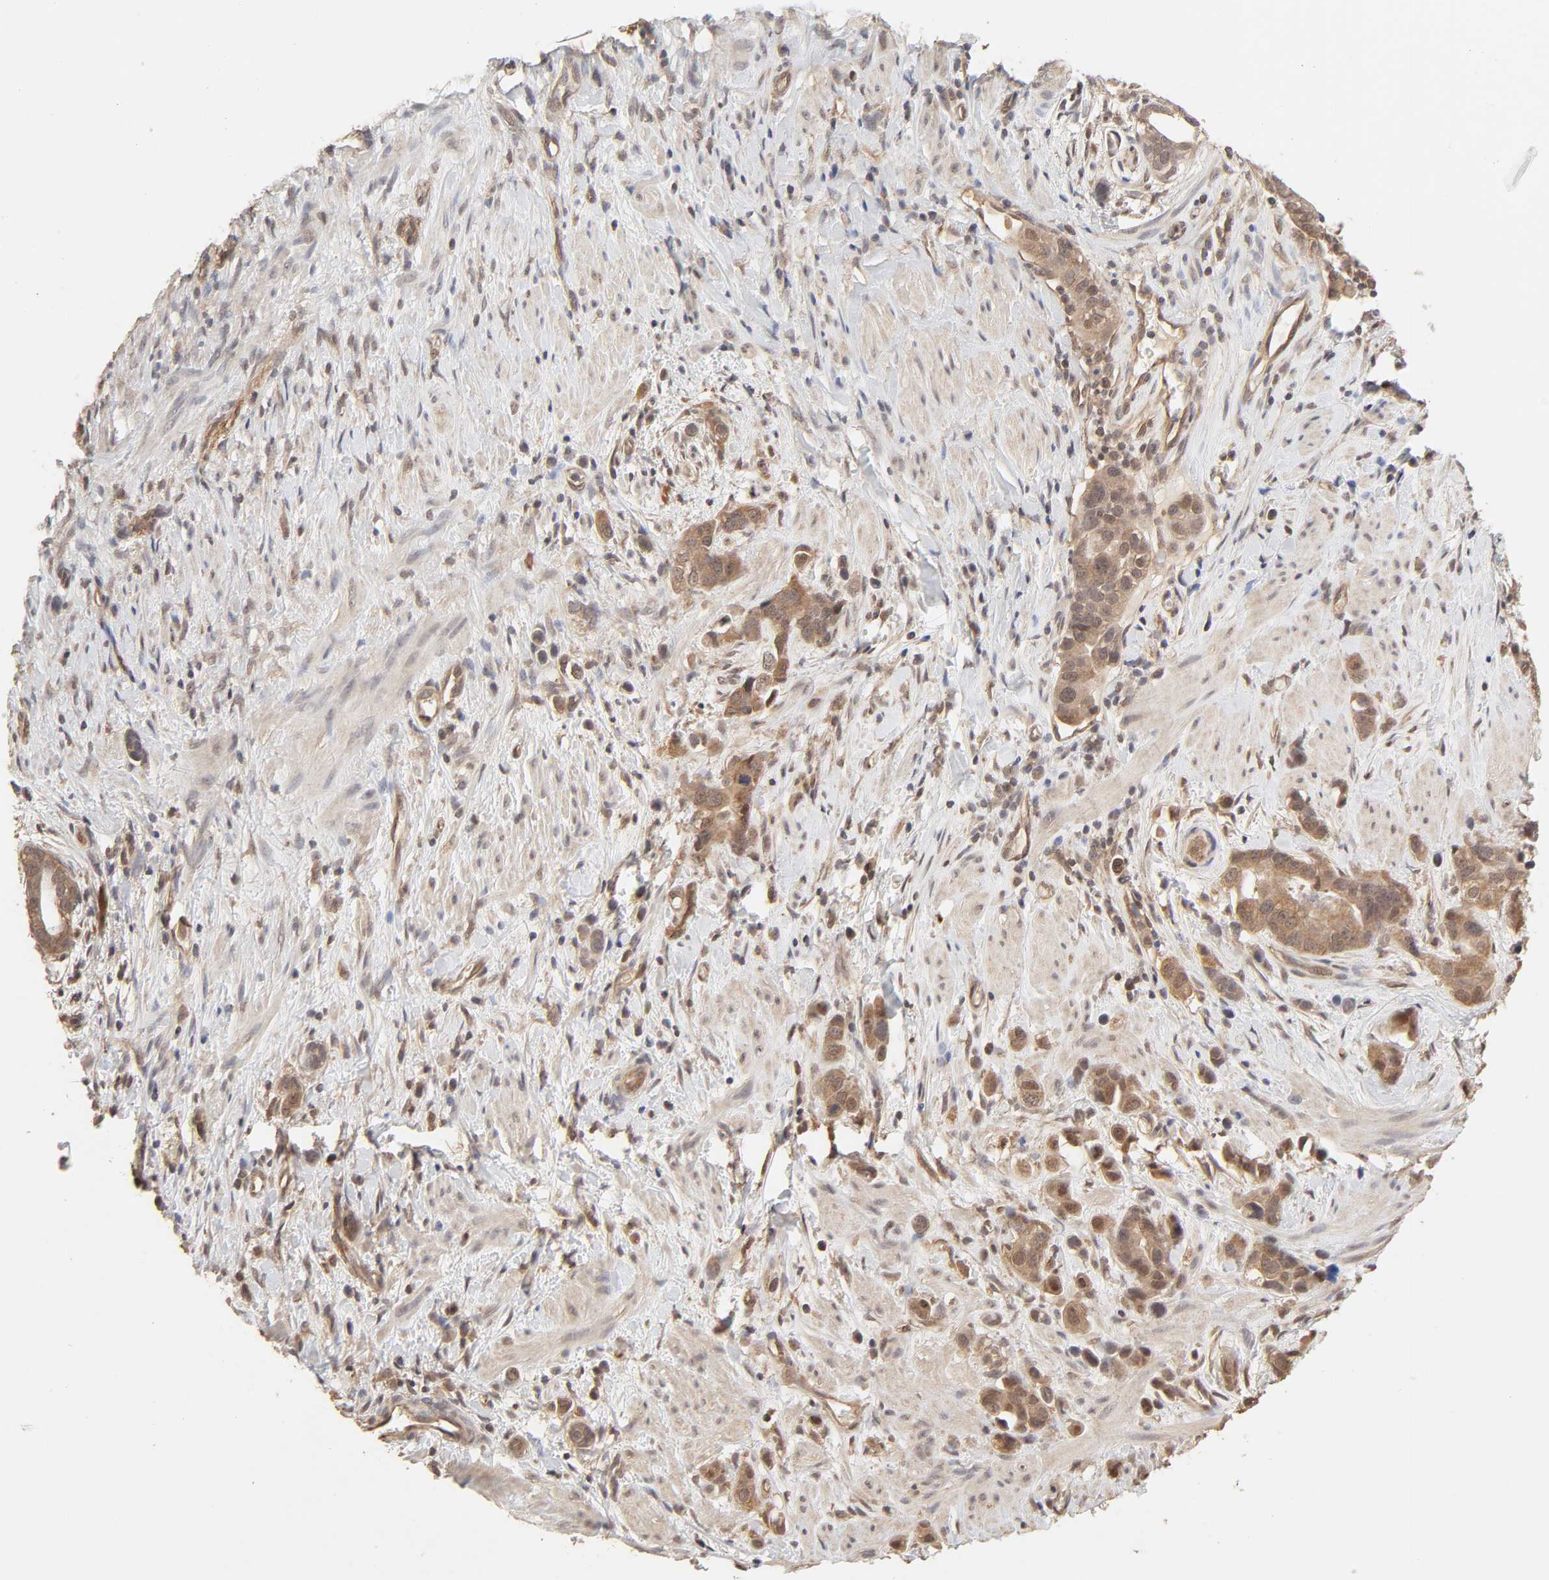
{"staining": {"intensity": "moderate", "quantity": ">75%", "location": "cytoplasmic/membranous"}, "tissue": "stomach cancer", "cell_type": "Tumor cells", "image_type": "cancer", "snomed": [{"axis": "morphology", "description": "Adenocarcinoma, NOS"}, {"axis": "topography", "description": "Stomach, lower"}], "caption": "Protein expression analysis of human adenocarcinoma (stomach) reveals moderate cytoplasmic/membranous expression in approximately >75% of tumor cells. The protein of interest is stained brown, and the nuclei are stained in blue (DAB IHC with brightfield microscopy, high magnification).", "gene": "MAPK1", "patient": {"sex": "female", "age": 93}}